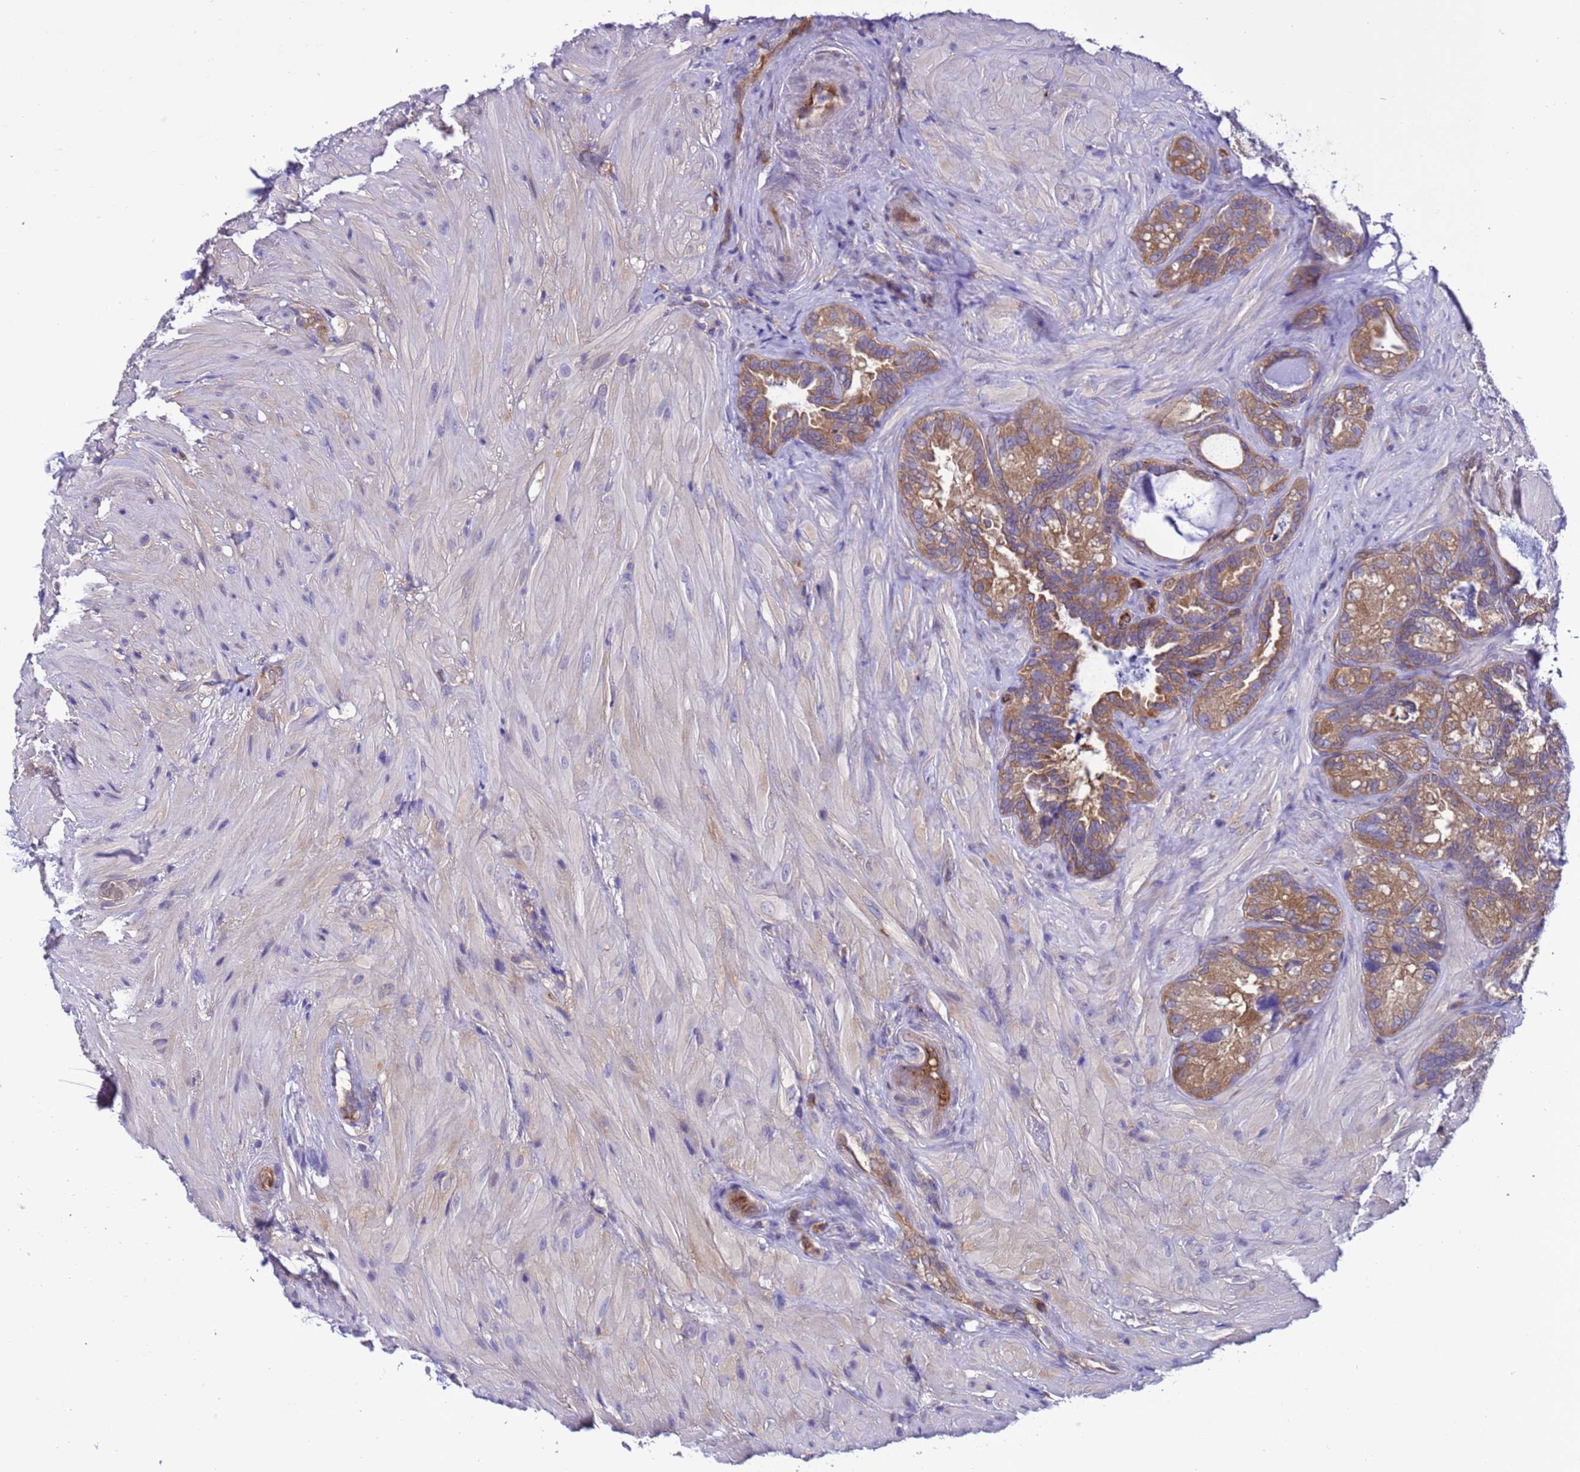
{"staining": {"intensity": "moderate", "quantity": ">75%", "location": "cytoplasmic/membranous"}, "tissue": "seminal vesicle", "cell_type": "Glandular cells", "image_type": "normal", "snomed": [{"axis": "morphology", "description": "Normal tissue, NOS"}, {"axis": "topography", "description": "Seminal veicle"}, {"axis": "topography", "description": "Peripheral nerve tissue"}], "caption": "This photomicrograph reveals unremarkable seminal vesicle stained with immunohistochemistry (IHC) to label a protein in brown. The cytoplasmic/membranous of glandular cells show moderate positivity for the protein. Nuclei are counter-stained blue.", "gene": "RABEP2", "patient": {"sex": "male", "age": 67}}